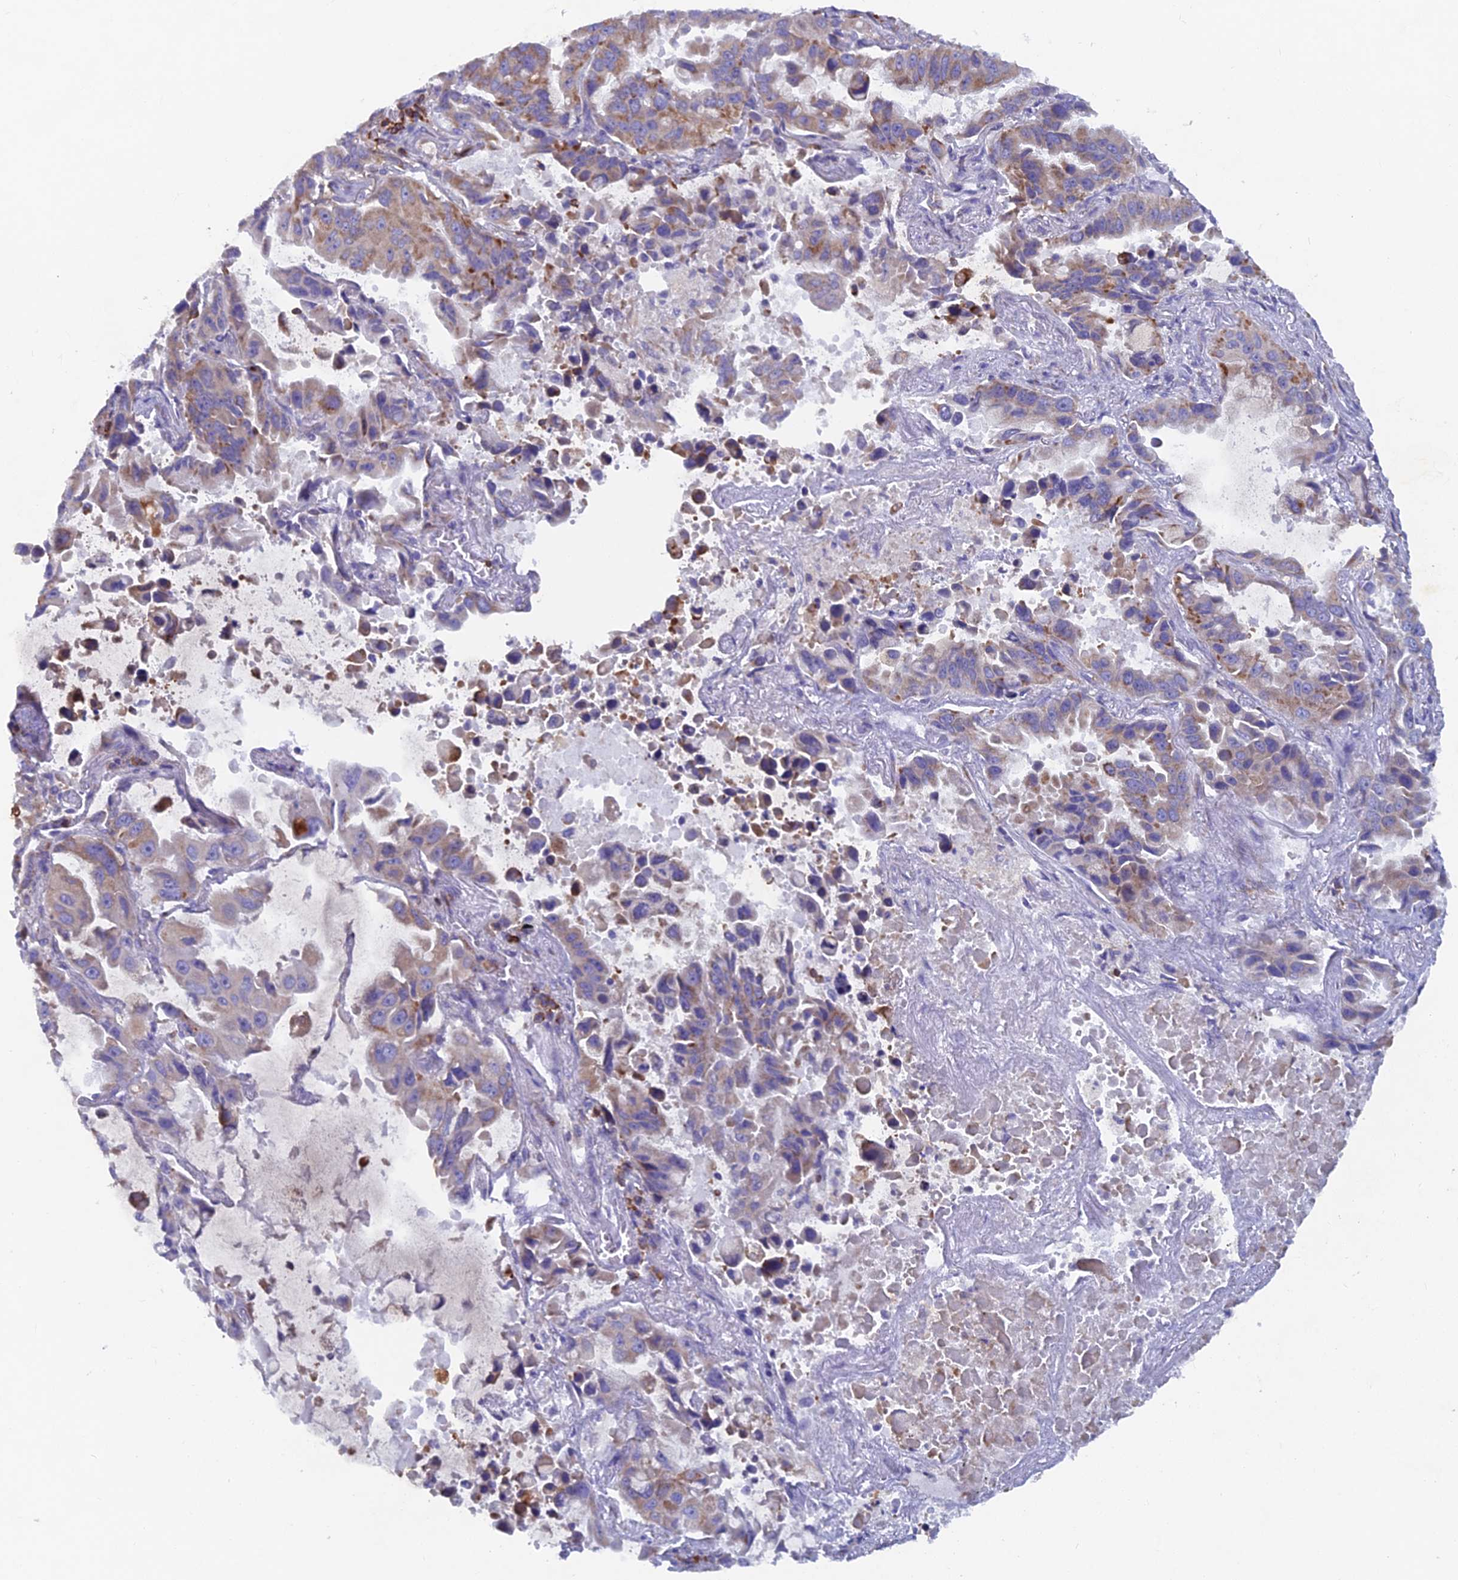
{"staining": {"intensity": "moderate", "quantity": ">75%", "location": "cytoplasmic/membranous"}, "tissue": "lung cancer", "cell_type": "Tumor cells", "image_type": "cancer", "snomed": [{"axis": "morphology", "description": "Adenocarcinoma, NOS"}, {"axis": "topography", "description": "Lung"}], "caption": "Protein staining of lung cancer (adenocarcinoma) tissue displays moderate cytoplasmic/membranous expression in approximately >75% of tumor cells.", "gene": "ABI3BP", "patient": {"sex": "male", "age": 64}}